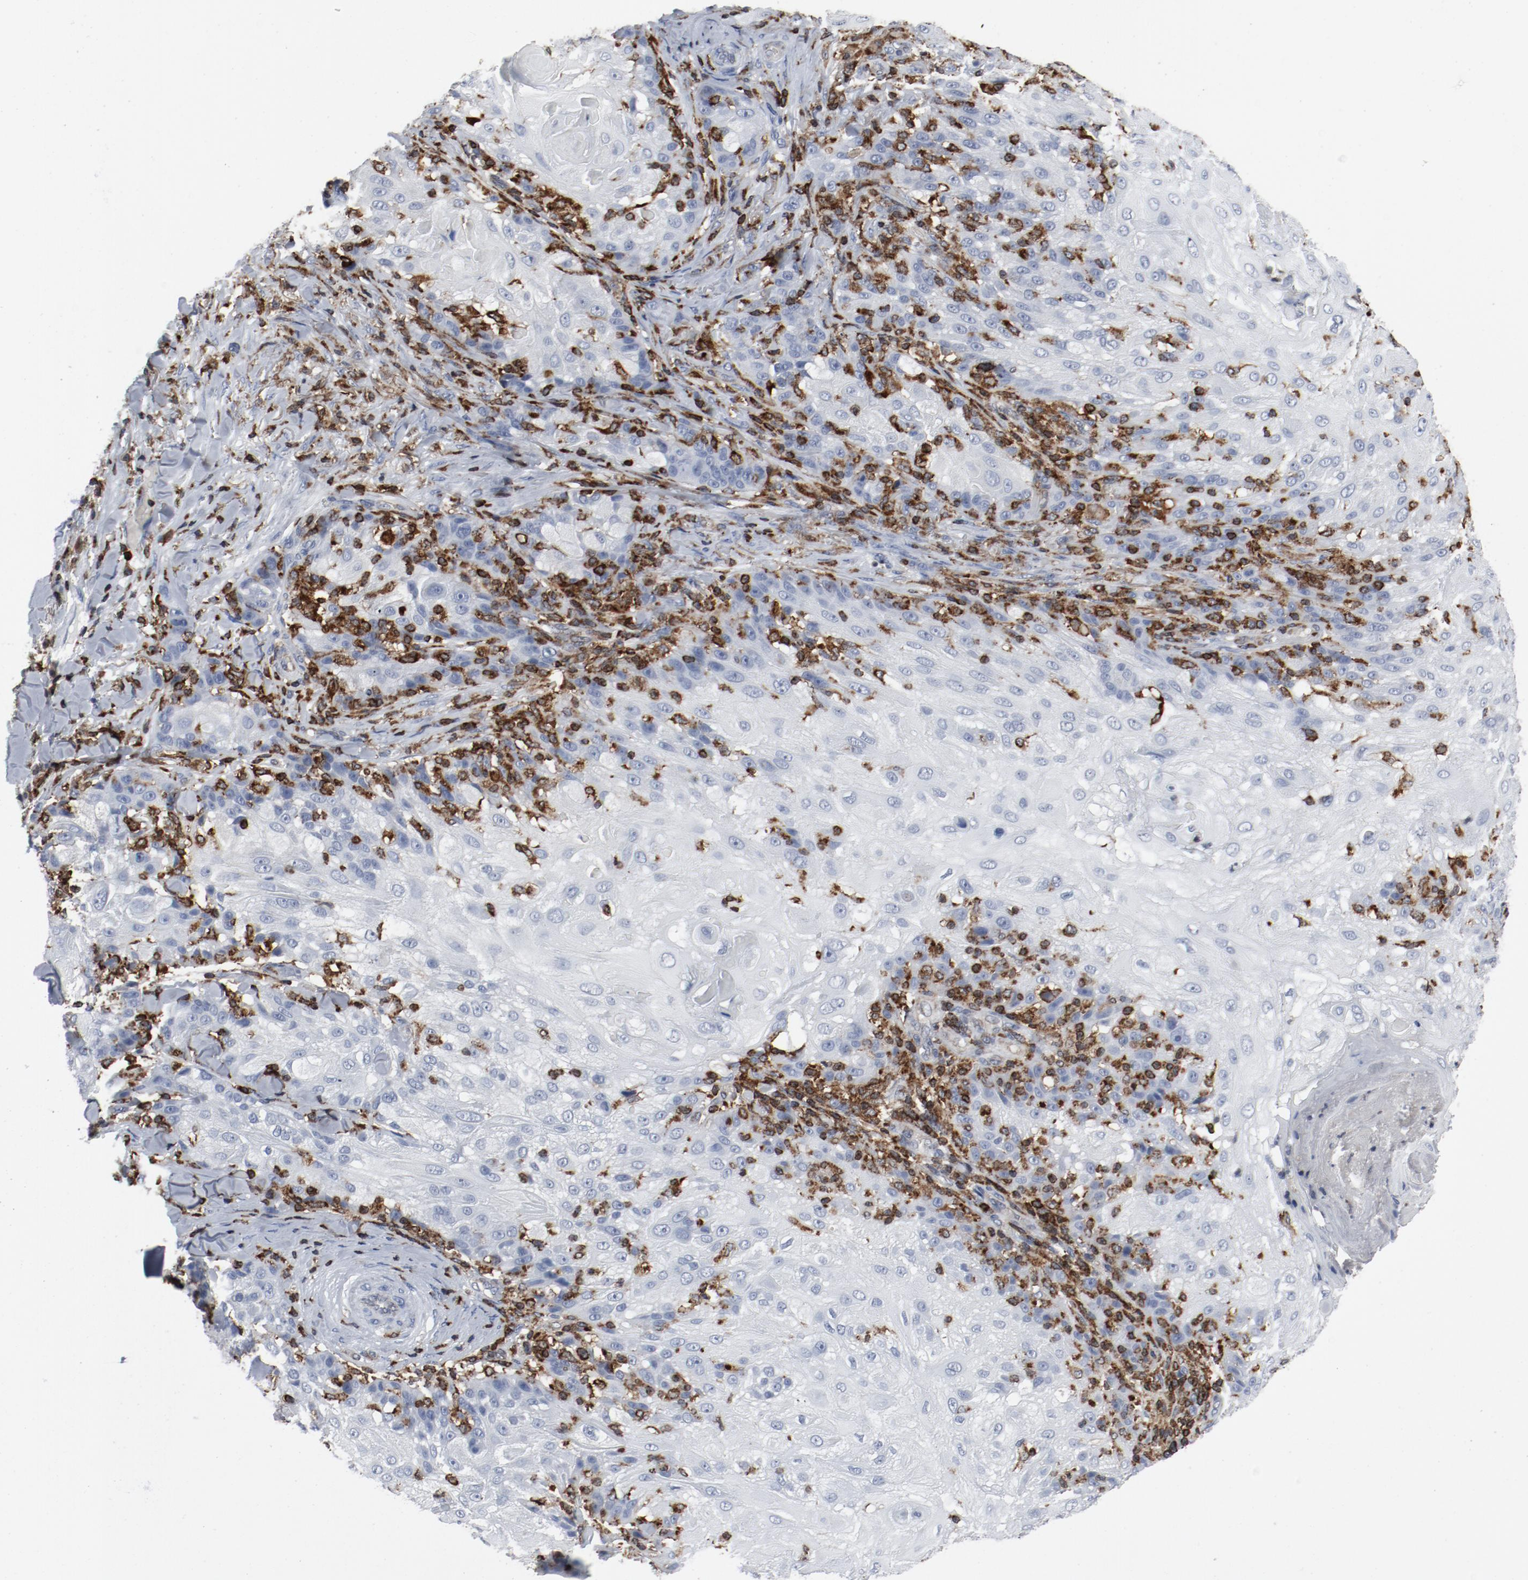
{"staining": {"intensity": "negative", "quantity": "none", "location": "none"}, "tissue": "skin cancer", "cell_type": "Tumor cells", "image_type": "cancer", "snomed": [{"axis": "morphology", "description": "Normal tissue, NOS"}, {"axis": "morphology", "description": "Squamous cell carcinoma, NOS"}, {"axis": "topography", "description": "Skin"}], "caption": "DAB immunohistochemical staining of skin squamous cell carcinoma shows no significant positivity in tumor cells.", "gene": "LCP2", "patient": {"sex": "female", "age": 83}}